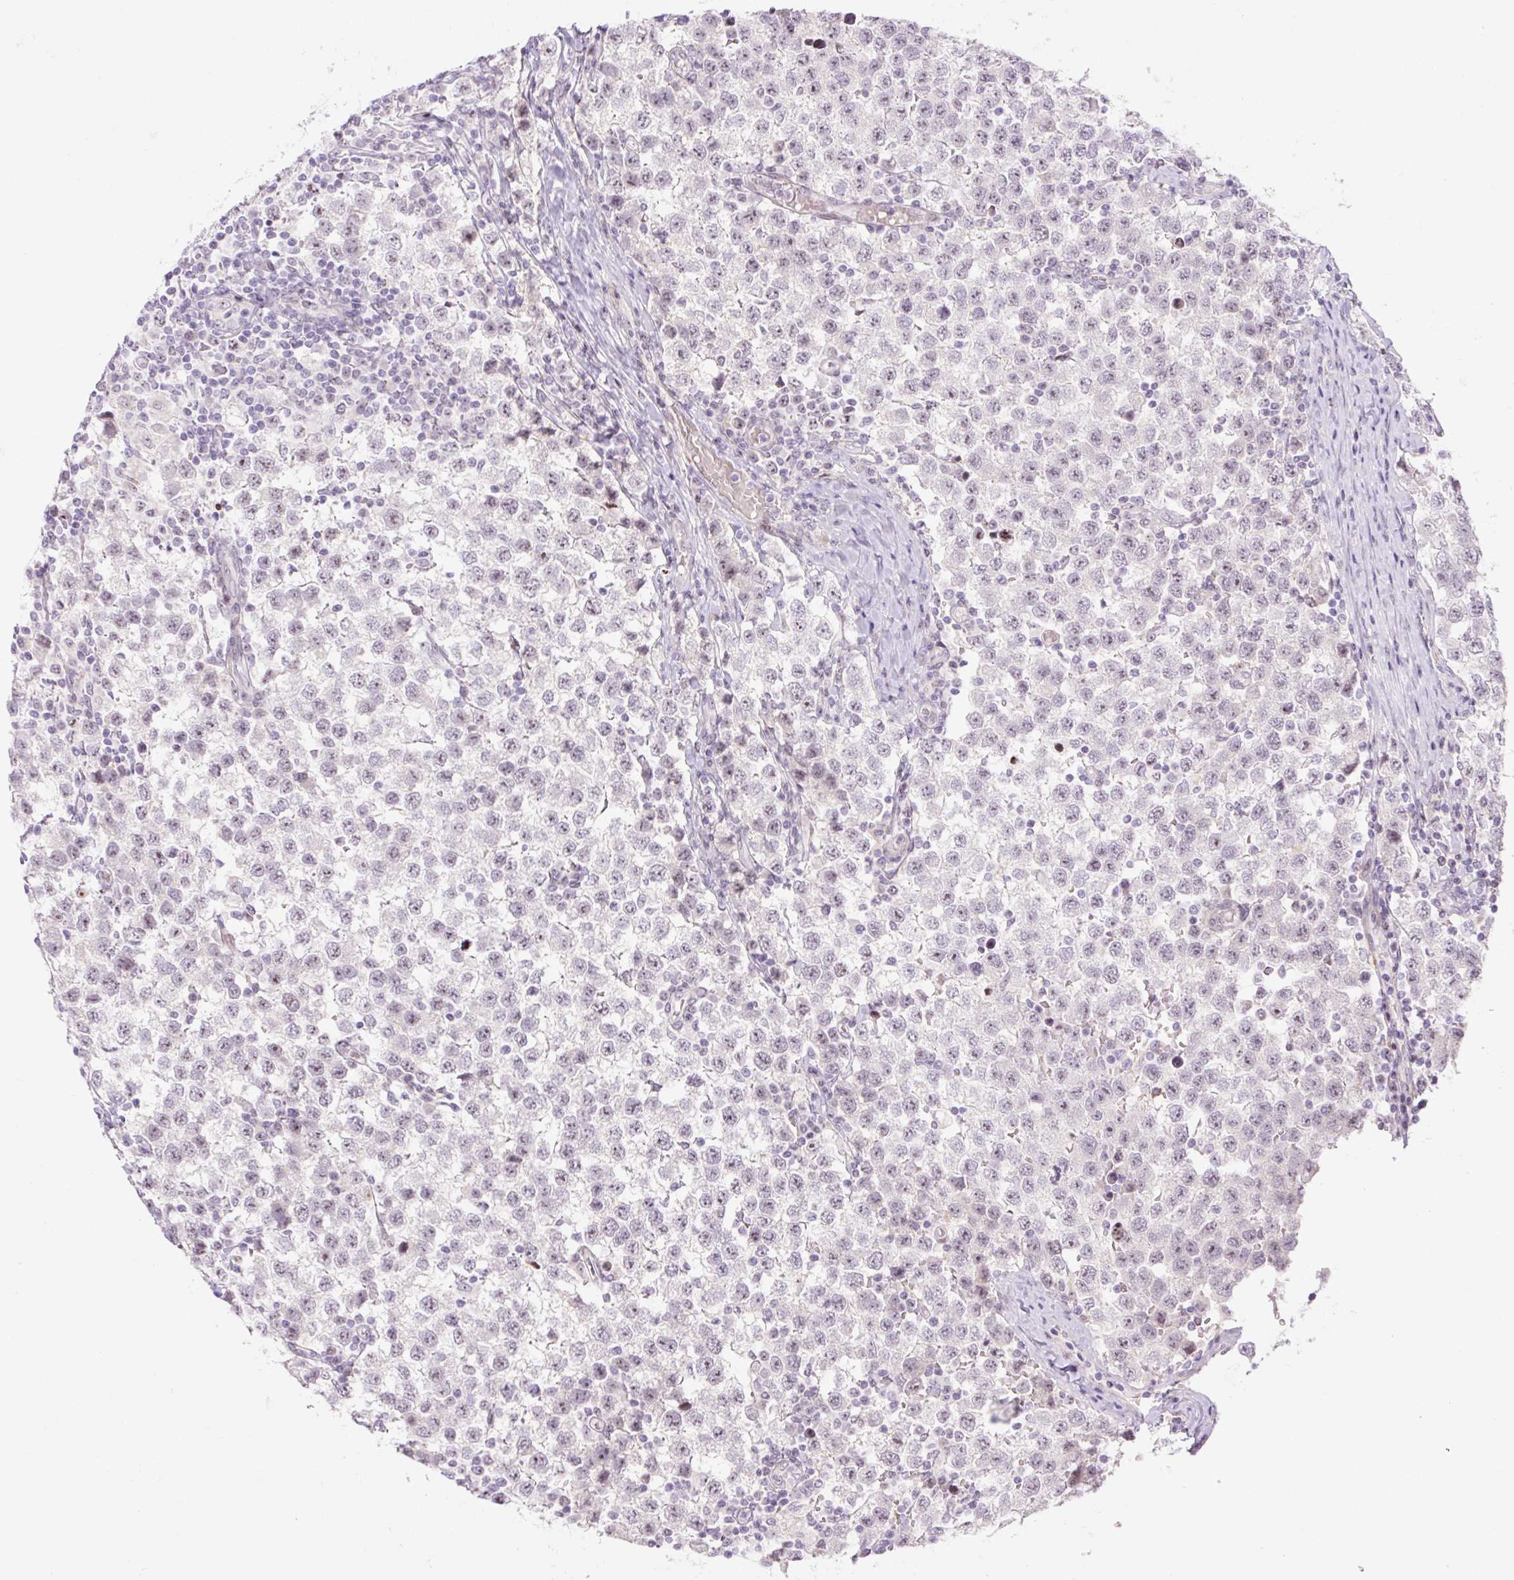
{"staining": {"intensity": "negative", "quantity": "none", "location": "none"}, "tissue": "testis cancer", "cell_type": "Tumor cells", "image_type": "cancer", "snomed": [{"axis": "morphology", "description": "Seminoma, NOS"}, {"axis": "topography", "description": "Testis"}], "caption": "Tumor cells show no significant protein expression in testis cancer (seminoma).", "gene": "ZNF417", "patient": {"sex": "male", "age": 34}}